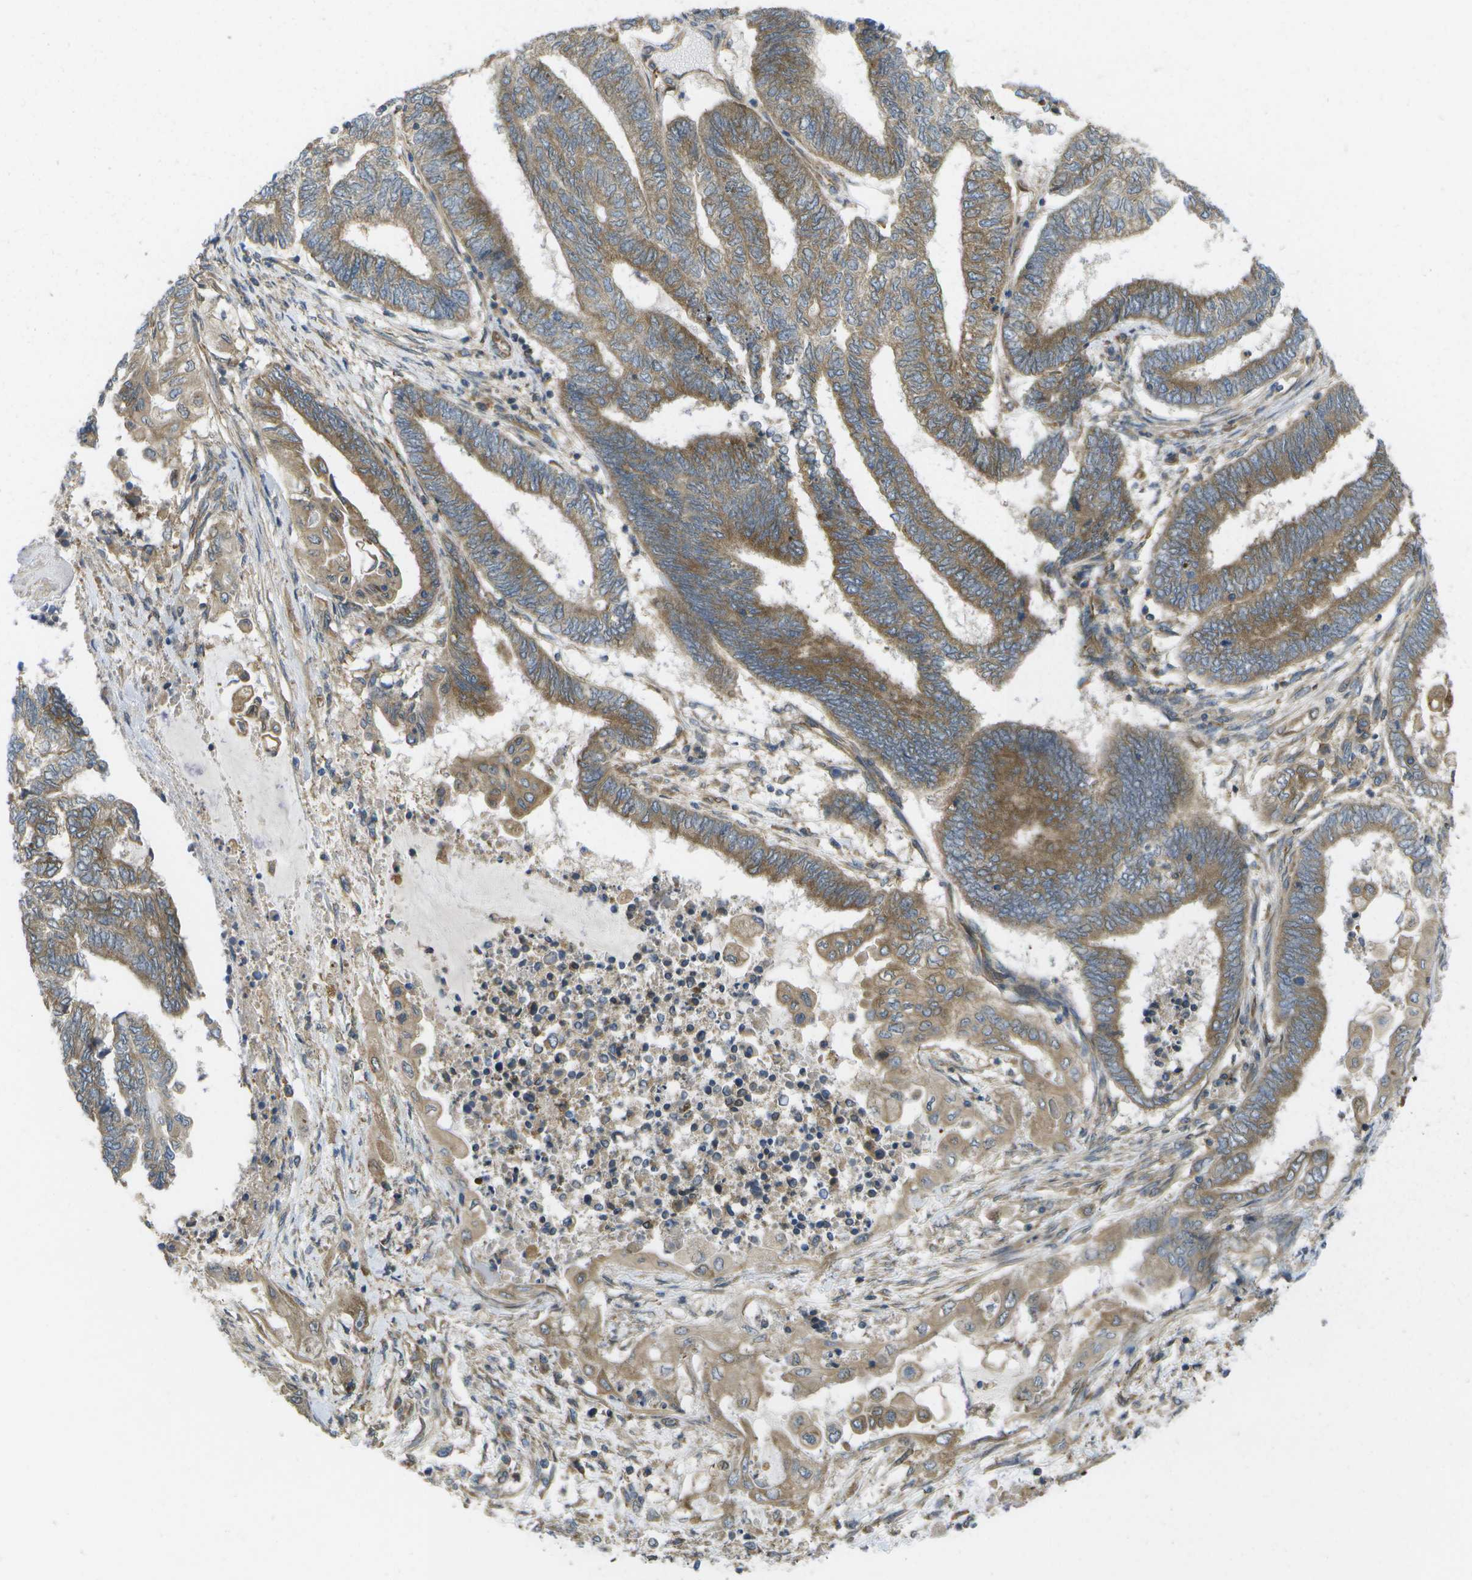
{"staining": {"intensity": "moderate", "quantity": ">75%", "location": "cytoplasmic/membranous"}, "tissue": "endometrial cancer", "cell_type": "Tumor cells", "image_type": "cancer", "snomed": [{"axis": "morphology", "description": "Adenocarcinoma, NOS"}, {"axis": "topography", "description": "Uterus"}, {"axis": "topography", "description": "Endometrium"}], "caption": "DAB (3,3'-diaminobenzidine) immunohistochemical staining of human adenocarcinoma (endometrial) reveals moderate cytoplasmic/membranous protein expression in about >75% of tumor cells. Immunohistochemistry (ihc) stains the protein in brown and the nuclei are stained blue.", "gene": "DPM3", "patient": {"sex": "female", "age": 70}}